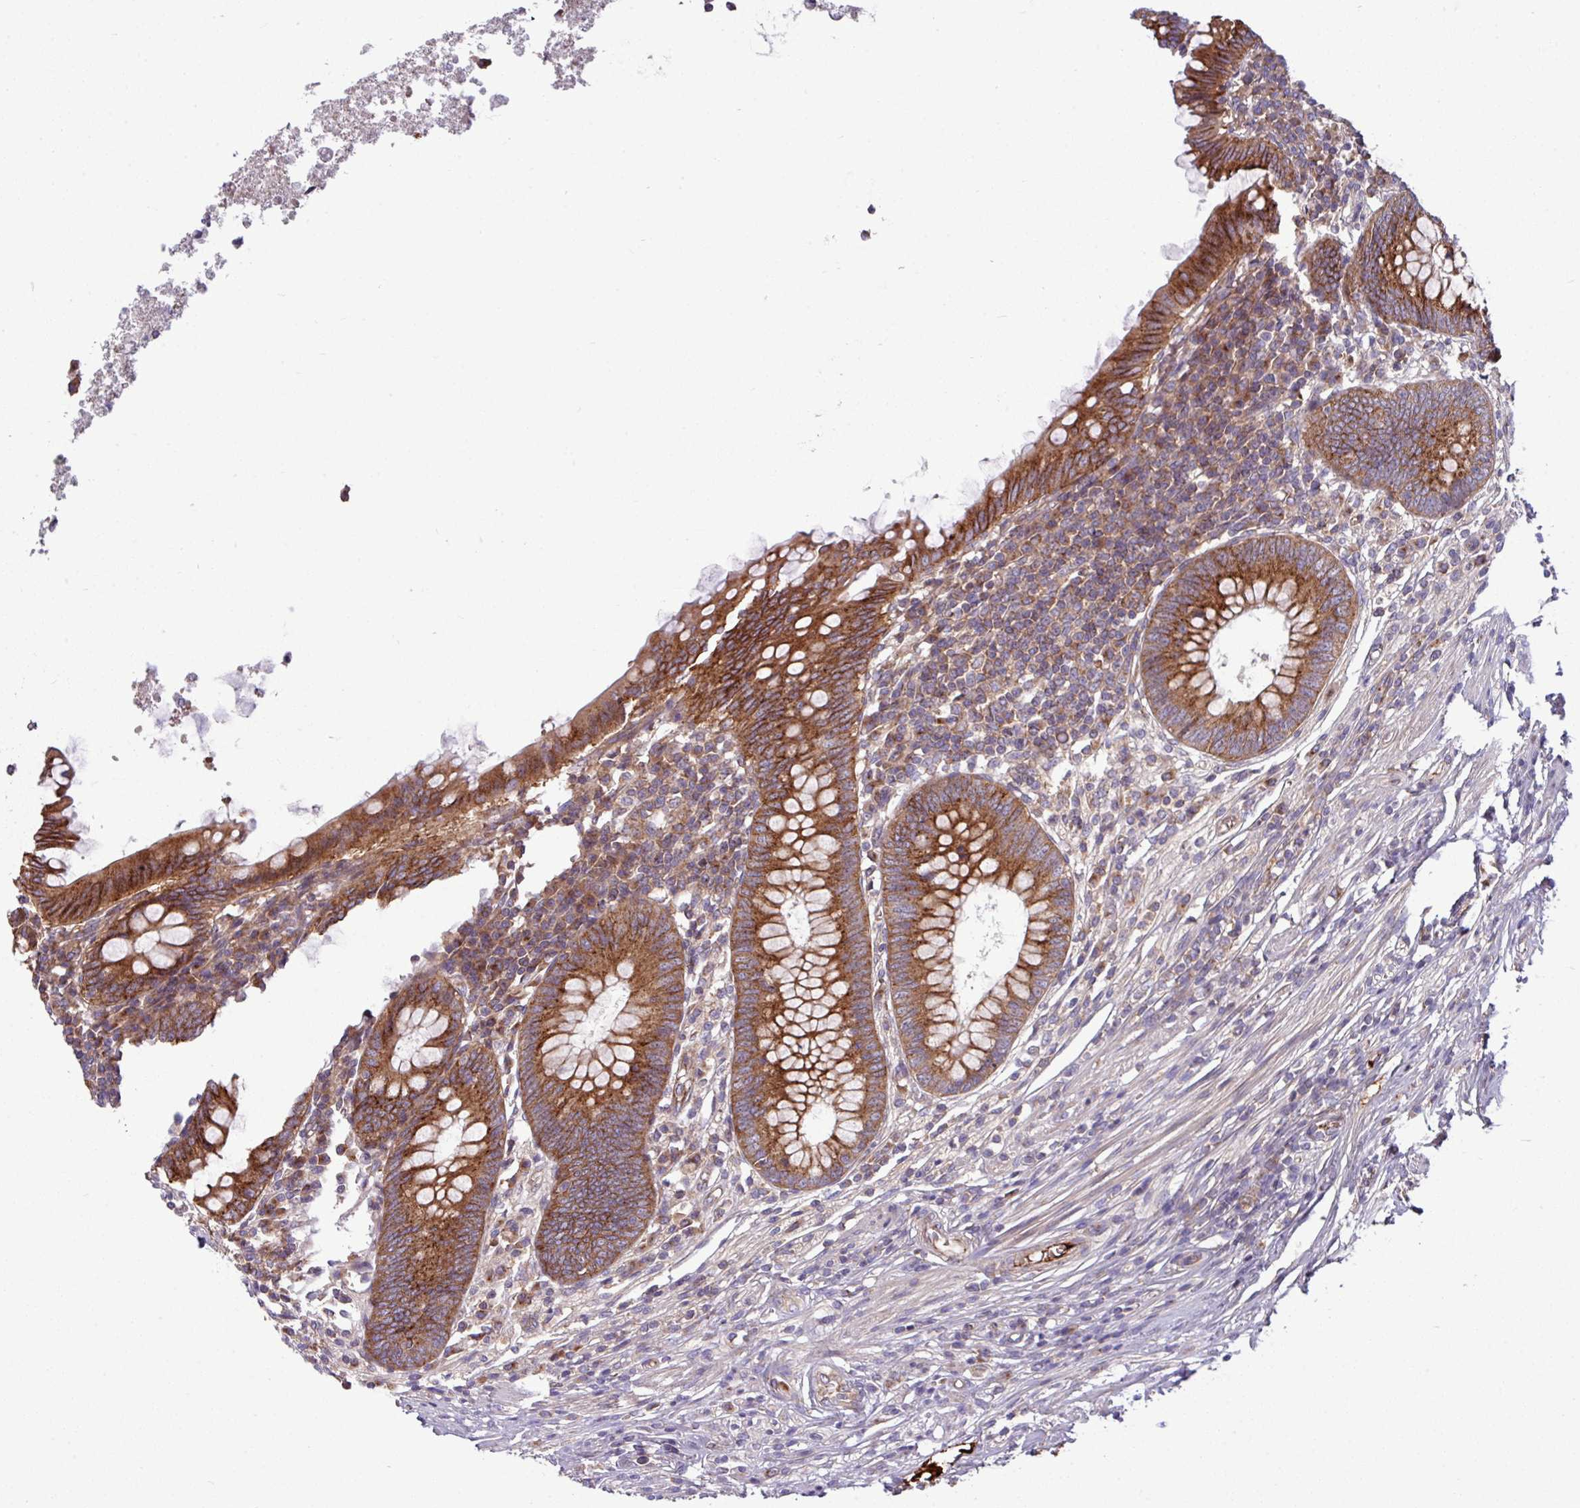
{"staining": {"intensity": "strong", "quantity": ">75%", "location": "cytoplasmic/membranous"}, "tissue": "appendix", "cell_type": "Glandular cells", "image_type": "normal", "snomed": [{"axis": "morphology", "description": "Normal tissue, NOS"}, {"axis": "topography", "description": "Appendix"}], "caption": "Brown immunohistochemical staining in benign human appendix reveals strong cytoplasmic/membranous positivity in about >75% of glandular cells.", "gene": "LSM12", "patient": {"sex": "male", "age": 83}}